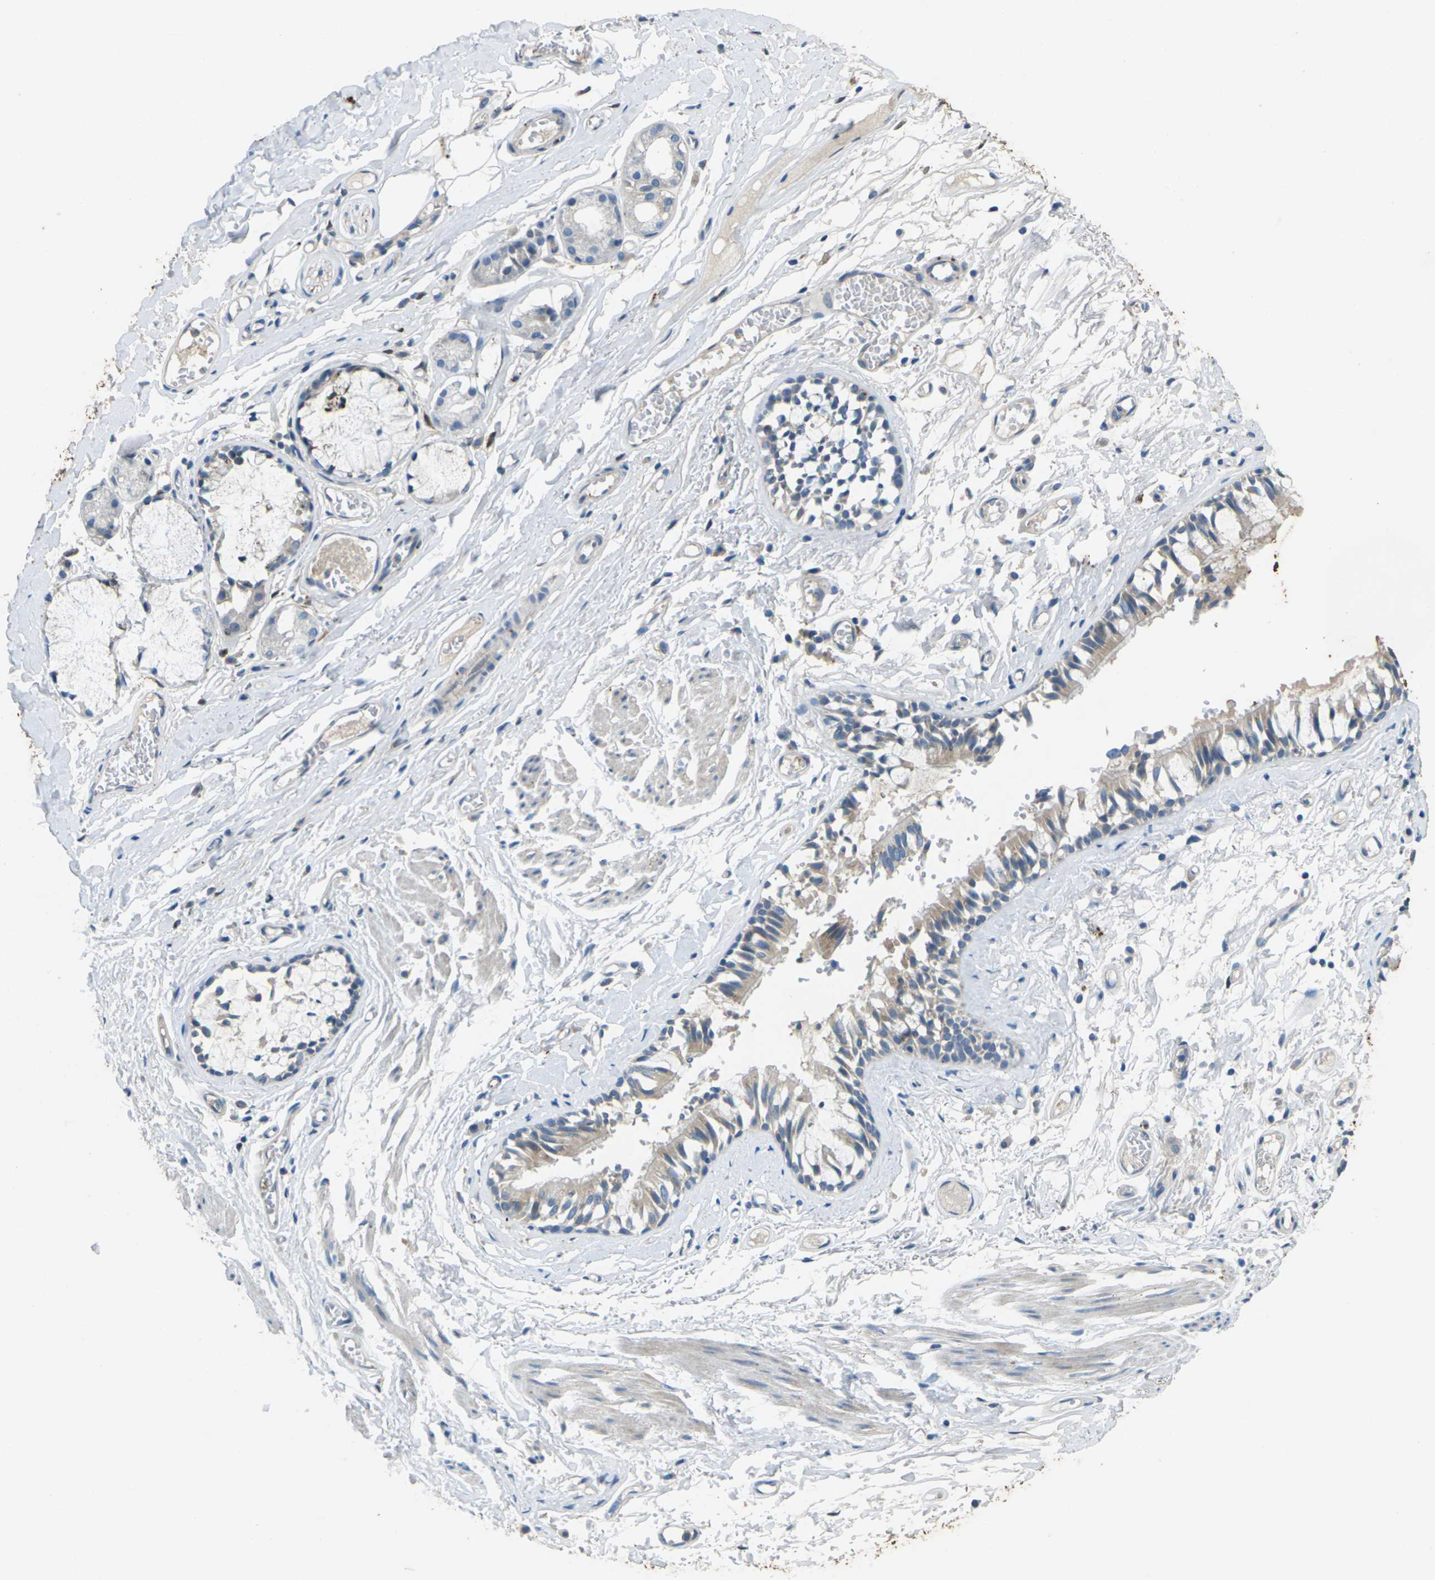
{"staining": {"intensity": "weak", "quantity": "25%-75%", "location": "cytoplasmic/membranous"}, "tissue": "bronchus", "cell_type": "Respiratory epithelial cells", "image_type": "normal", "snomed": [{"axis": "morphology", "description": "Normal tissue, NOS"}, {"axis": "morphology", "description": "Inflammation, NOS"}, {"axis": "topography", "description": "Cartilage tissue"}, {"axis": "topography", "description": "Lung"}], "caption": "This micrograph shows normal bronchus stained with IHC to label a protein in brown. The cytoplasmic/membranous of respiratory epithelial cells show weak positivity for the protein. Nuclei are counter-stained blue.", "gene": "SIGLEC14", "patient": {"sex": "male", "age": 71}}